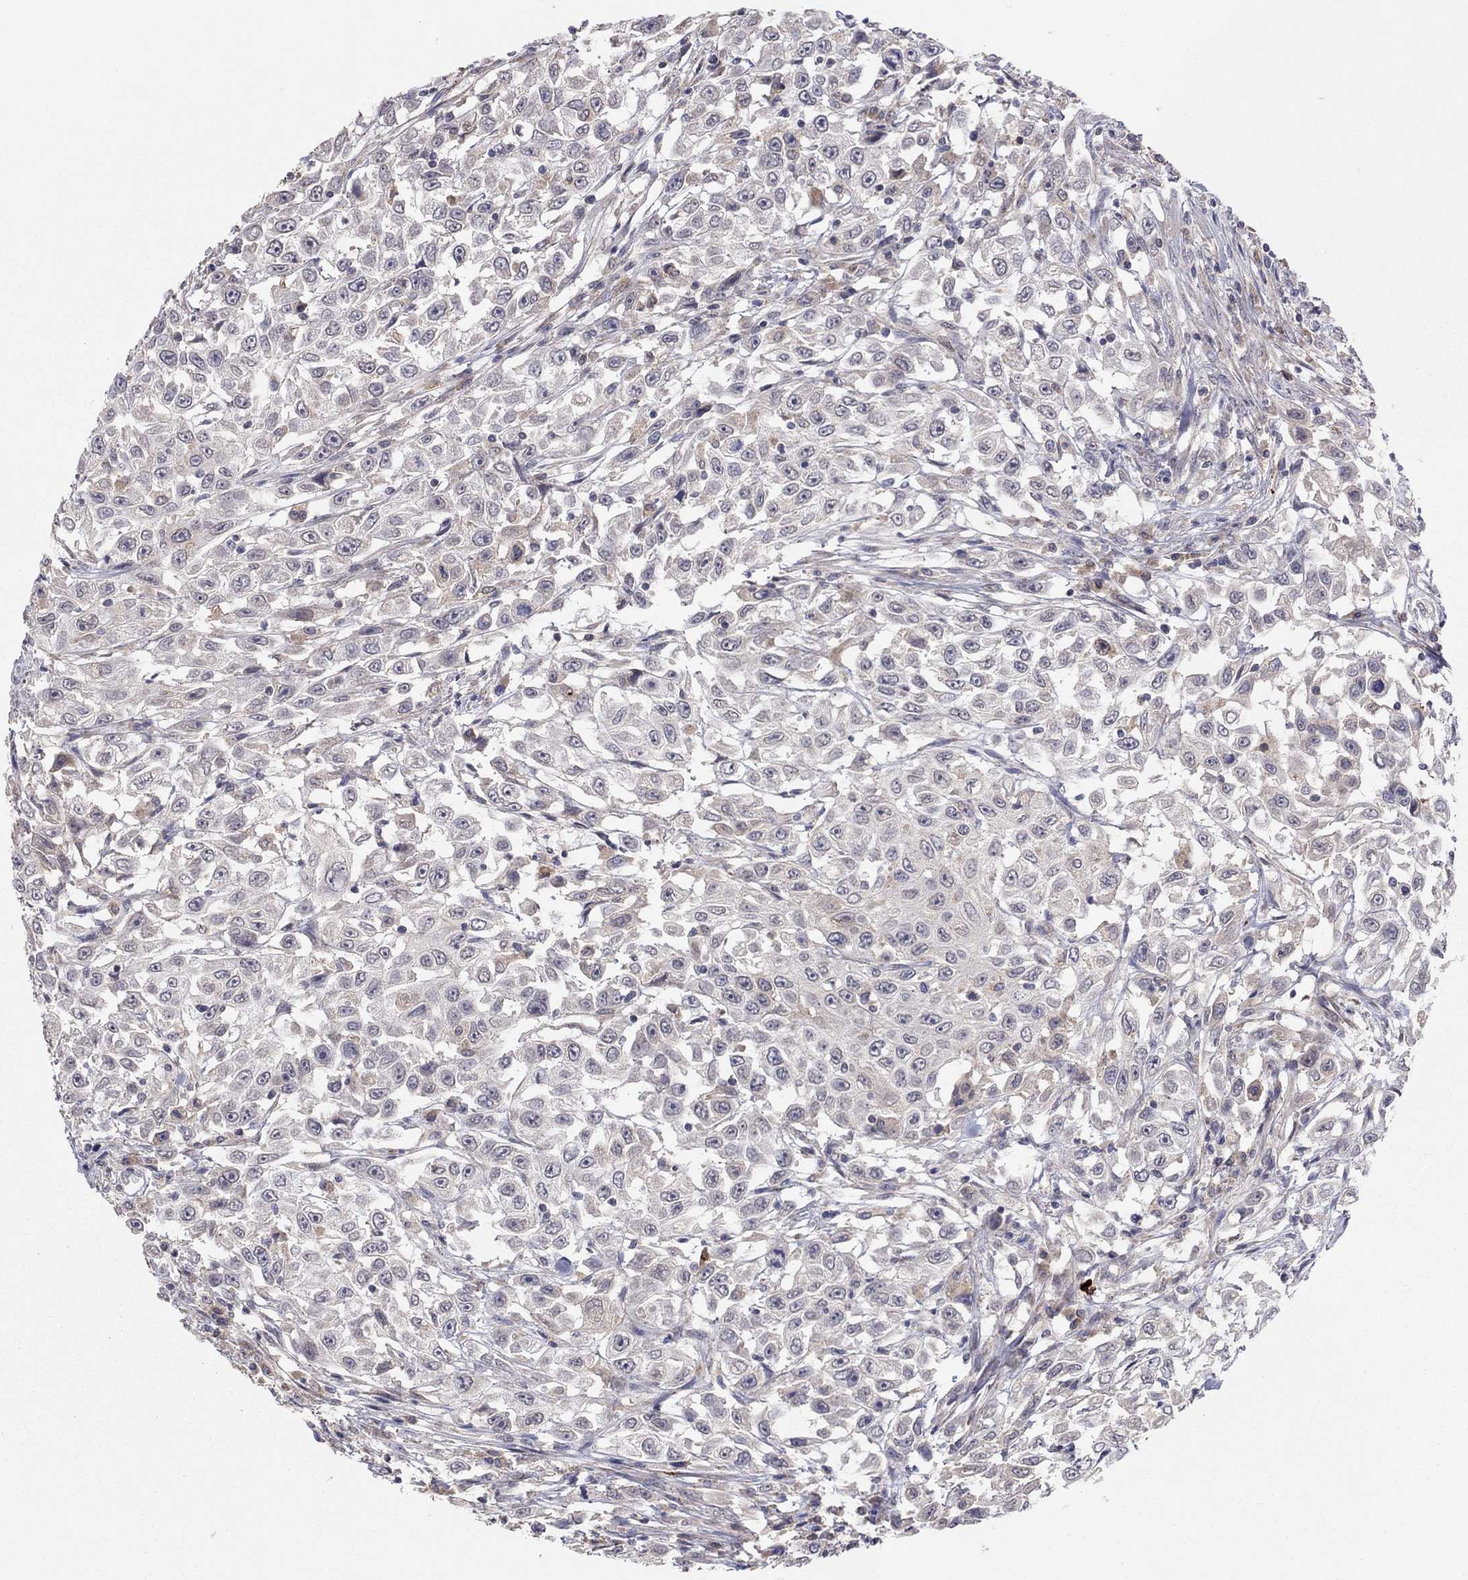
{"staining": {"intensity": "weak", "quantity": "<25%", "location": "cytoplasmic/membranous"}, "tissue": "urothelial cancer", "cell_type": "Tumor cells", "image_type": "cancer", "snomed": [{"axis": "morphology", "description": "Urothelial carcinoma, High grade"}, {"axis": "topography", "description": "Urinary bladder"}], "caption": "The immunohistochemistry (IHC) image has no significant expression in tumor cells of urothelial cancer tissue.", "gene": "CRACDL", "patient": {"sex": "female", "age": 56}}